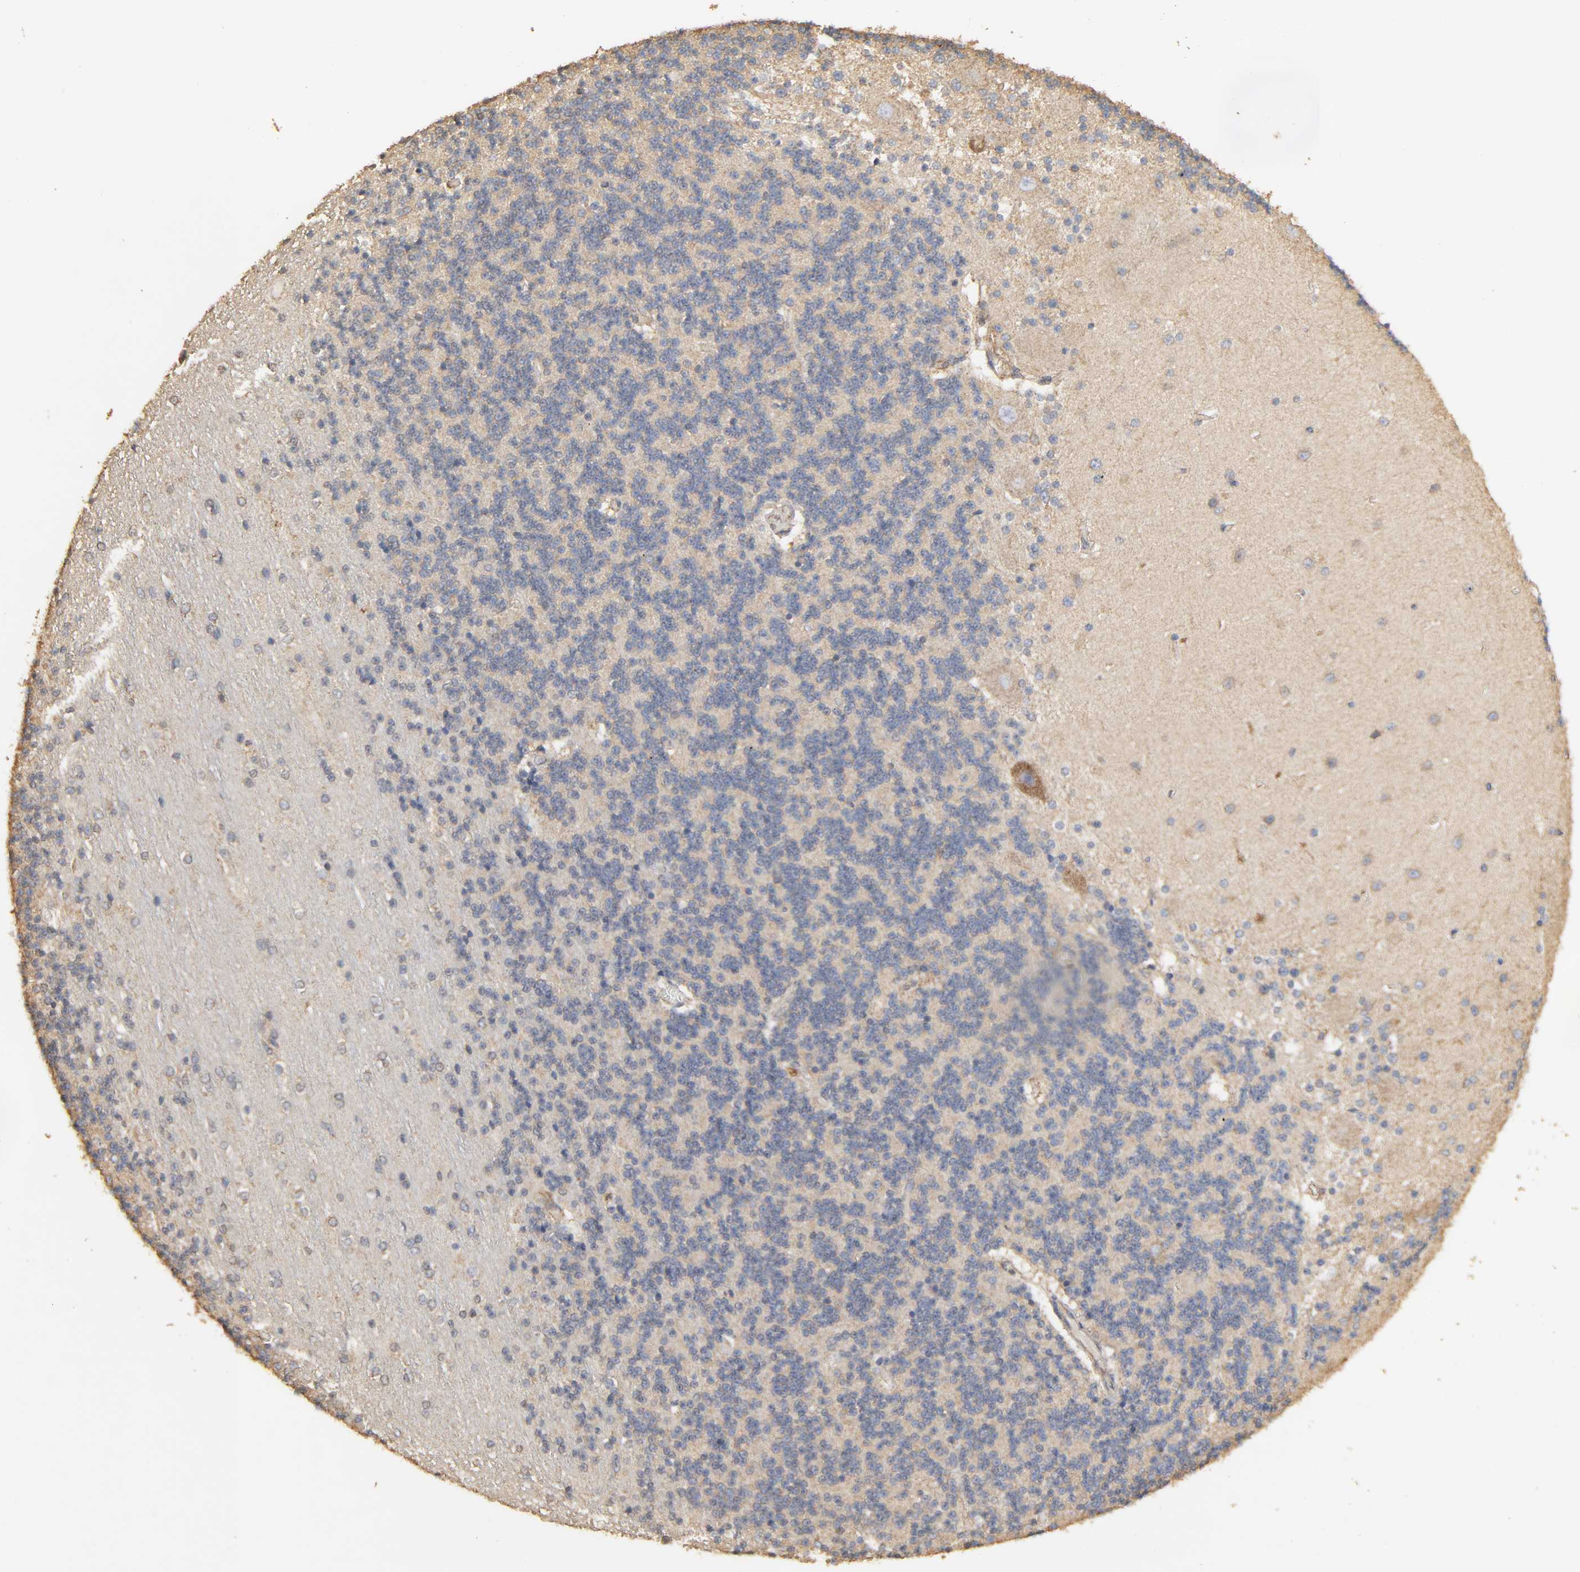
{"staining": {"intensity": "moderate", "quantity": ">75%", "location": "cytoplasmic/membranous"}, "tissue": "cerebellum", "cell_type": "Cells in granular layer", "image_type": "normal", "snomed": [{"axis": "morphology", "description": "Normal tissue, NOS"}, {"axis": "topography", "description": "Cerebellum"}], "caption": "Cerebellum was stained to show a protein in brown. There is medium levels of moderate cytoplasmic/membranous expression in approximately >75% of cells in granular layer. (IHC, brightfield microscopy, high magnification).", "gene": "POR", "patient": {"sex": "female", "age": 54}}